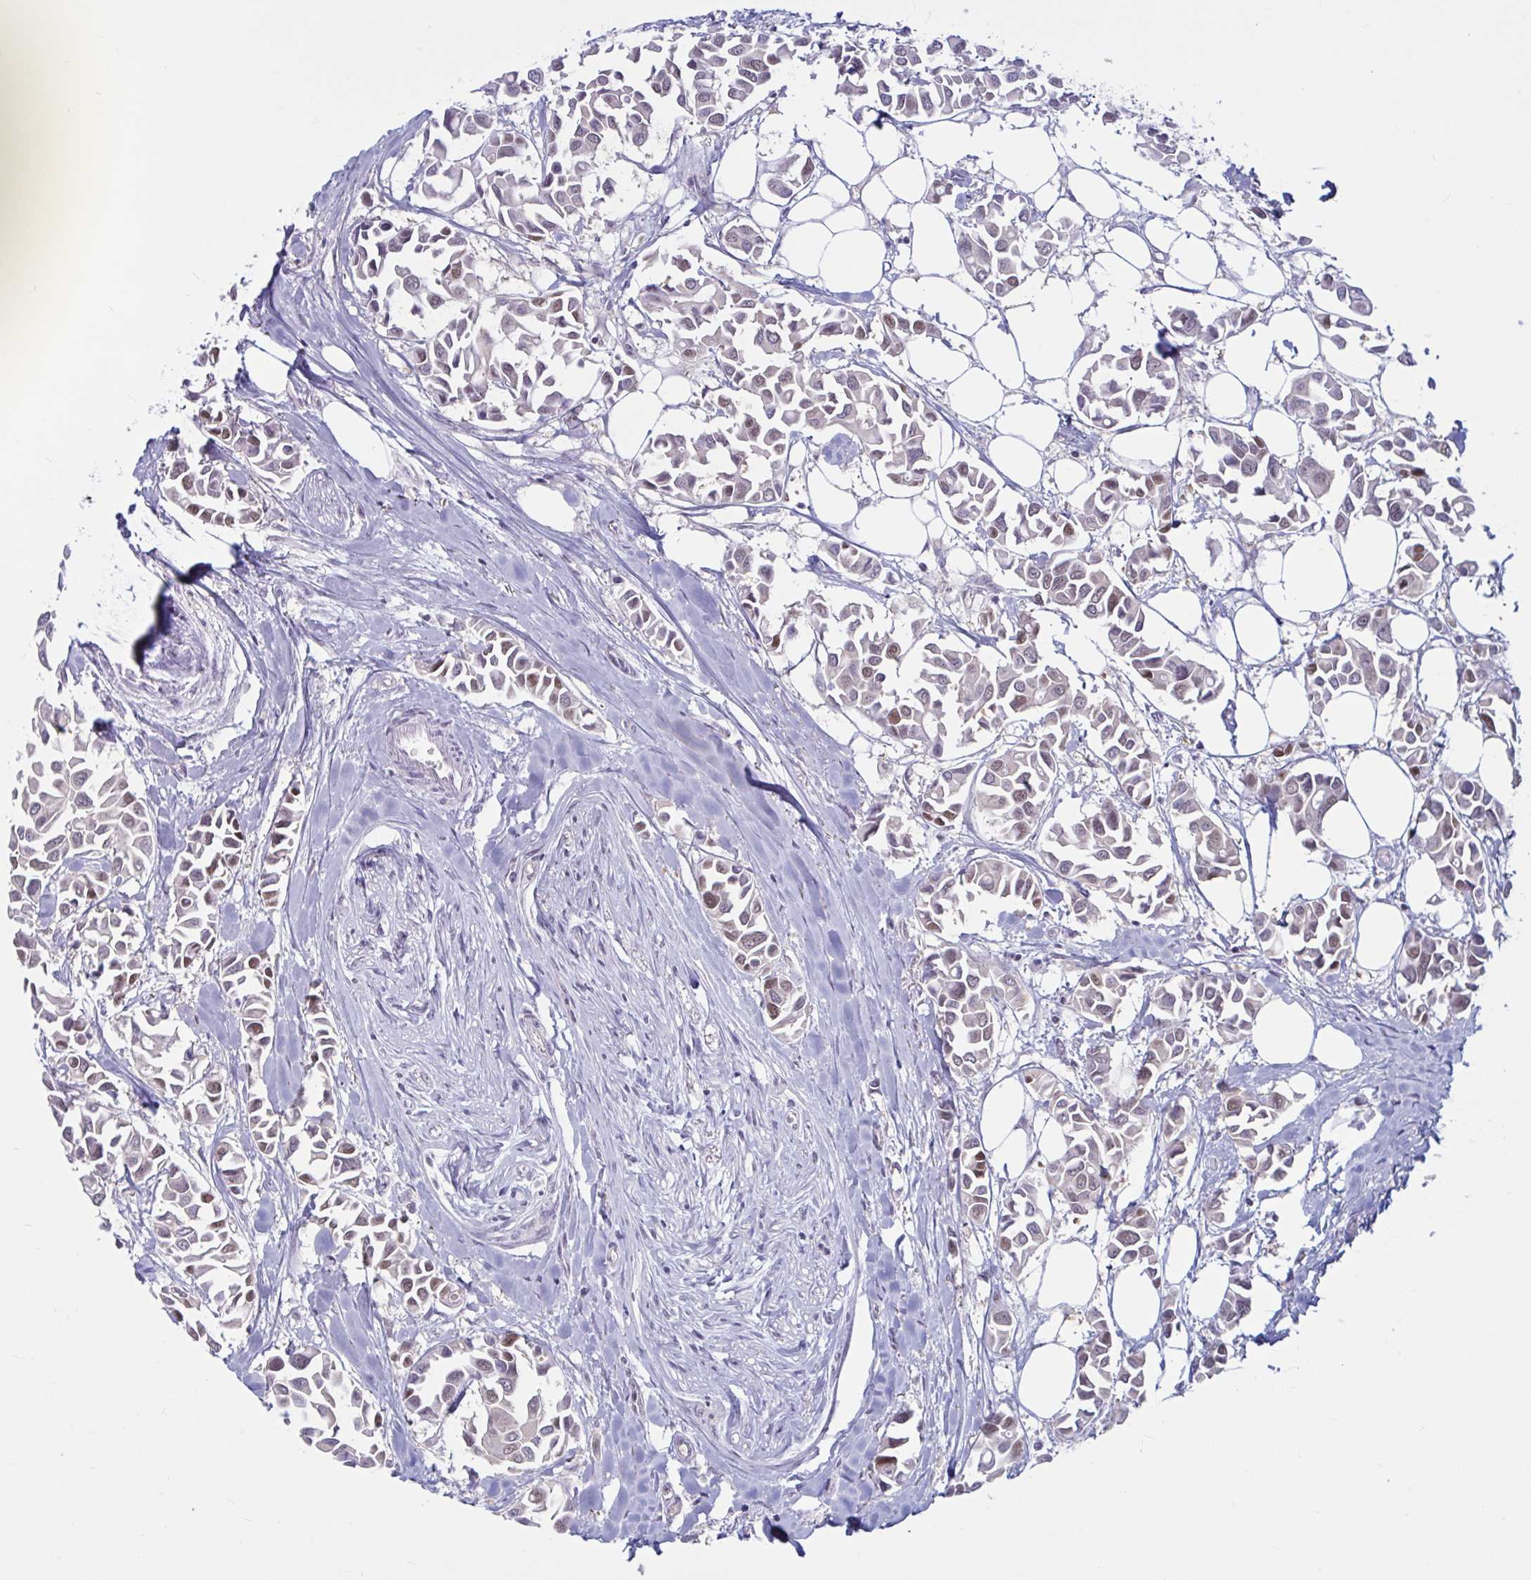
{"staining": {"intensity": "weak", "quantity": "25%-75%", "location": "nuclear"}, "tissue": "breast cancer", "cell_type": "Tumor cells", "image_type": "cancer", "snomed": [{"axis": "morphology", "description": "Duct carcinoma"}, {"axis": "topography", "description": "Breast"}], "caption": "Breast cancer (invasive ductal carcinoma) was stained to show a protein in brown. There is low levels of weak nuclear expression in approximately 25%-75% of tumor cells. (DAB (3,3'-diaminobenzidine) IHC, brown staining for protein, blue staining for nuclei).", "gene": "TSN", "patient": {"sex": "female", "age": 54}}